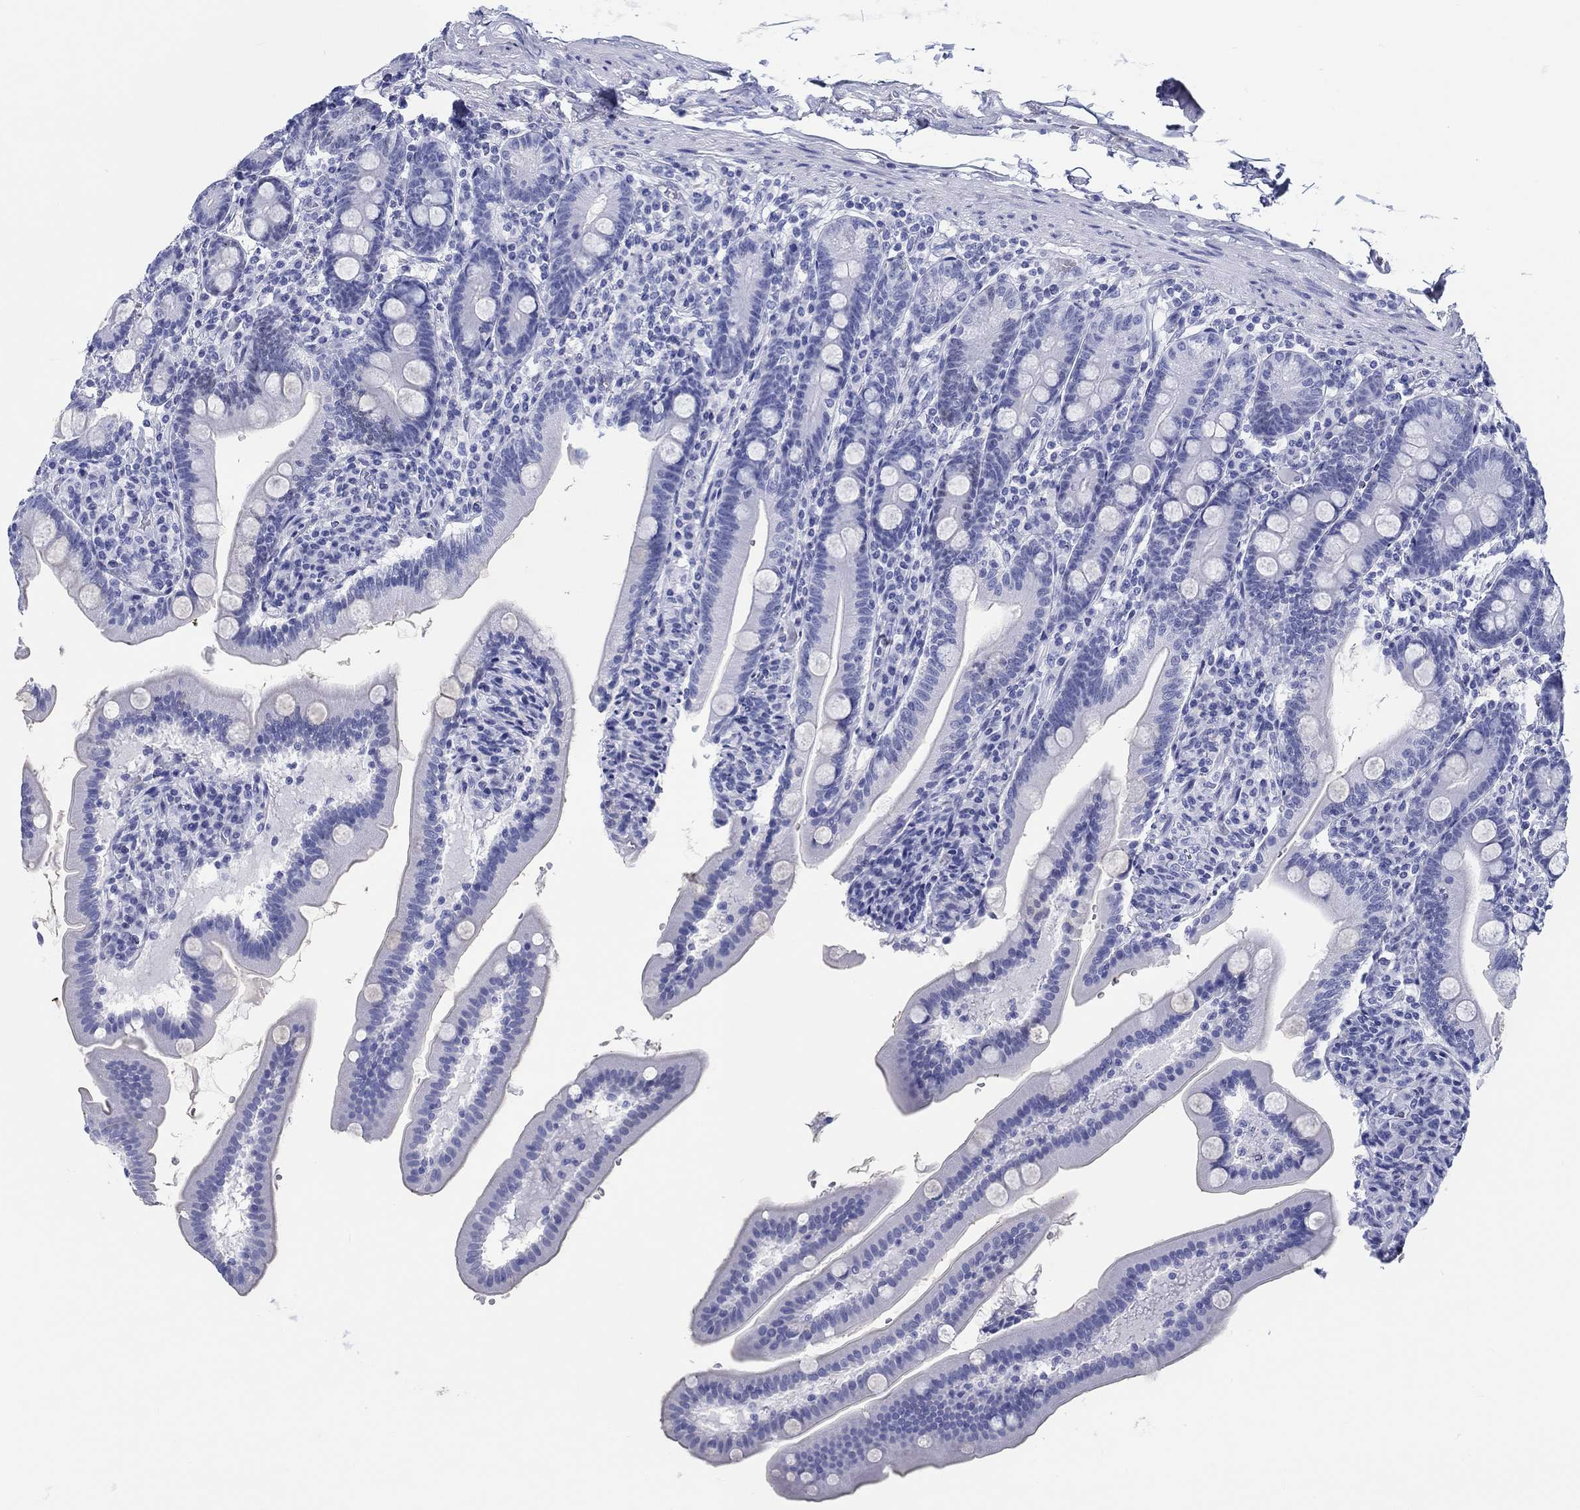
{"staining": {"intensity": "negative", "quantity": "none", "location": "none"}, "tissue": "duodenum", "cell_type": "Glandular cells", "image_type": "normal", "snomed": [{"axis": "morphology", "description": "Normal tissue, NOS"}, {"axis": "topography", "description": "Duodenum"}], "caption": "A high-resolution histopathology image shows immunohistochemistry staining of normal duodenum, which exhibits no significant expression in glandular cells. (DAB immunohistochemistry (IHC), high magnification).", "gene": "H1", "patient": {"sex": "female", "age": 67}}